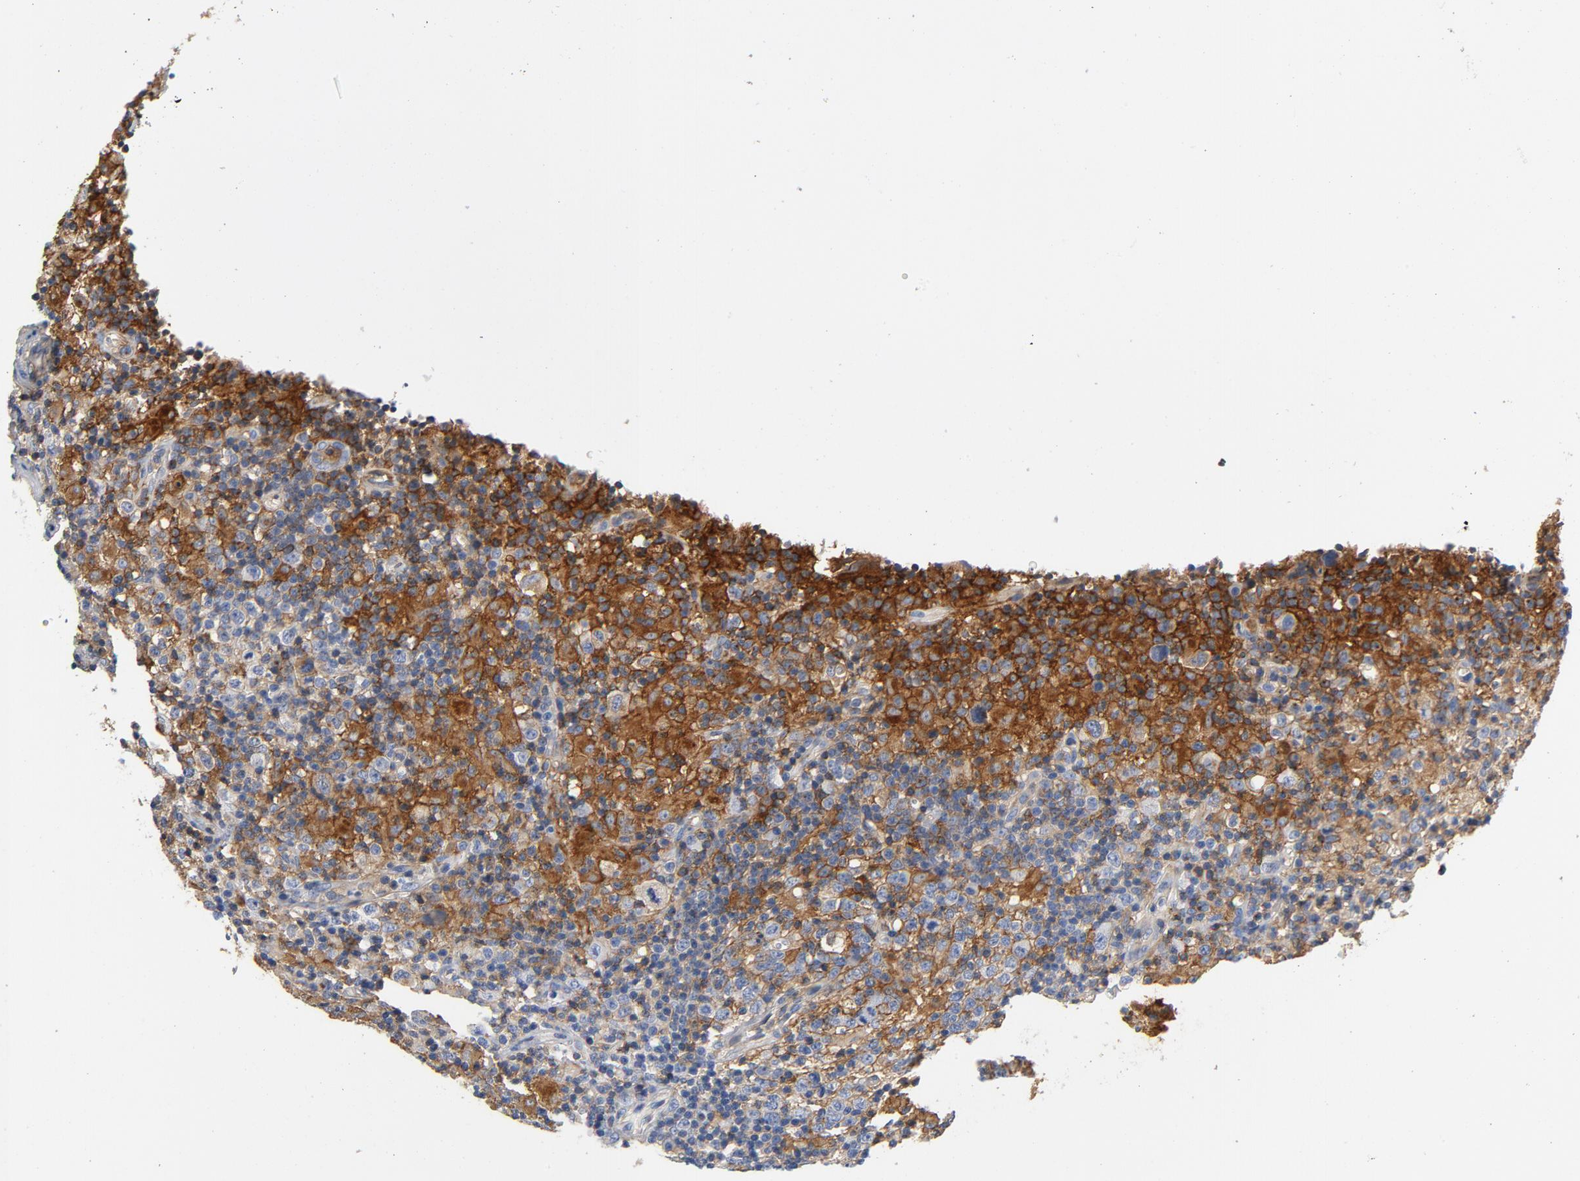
{"staining": {"intensity": "negative", "quantity": "none", "location": "none"}, "tissue": "lymphoma", "cell_type": "Tumor cells", "image_type": "cancer", "snomed": [{"axis": "morphology", "description": "Hodgkin's disease, NOS"}, {"axis": "topography", "description": "Lymph node"}], "caption": "DAB immunohistochemical staining of human Hodgkin's disease shows no significant positivity in tumor cells. (DAB (3,3'-diaminobenzidine) immunohistochemistry (IHC), high magnification).", "gene": "SRC", "patient": {"sex": "male", "age": 65}}